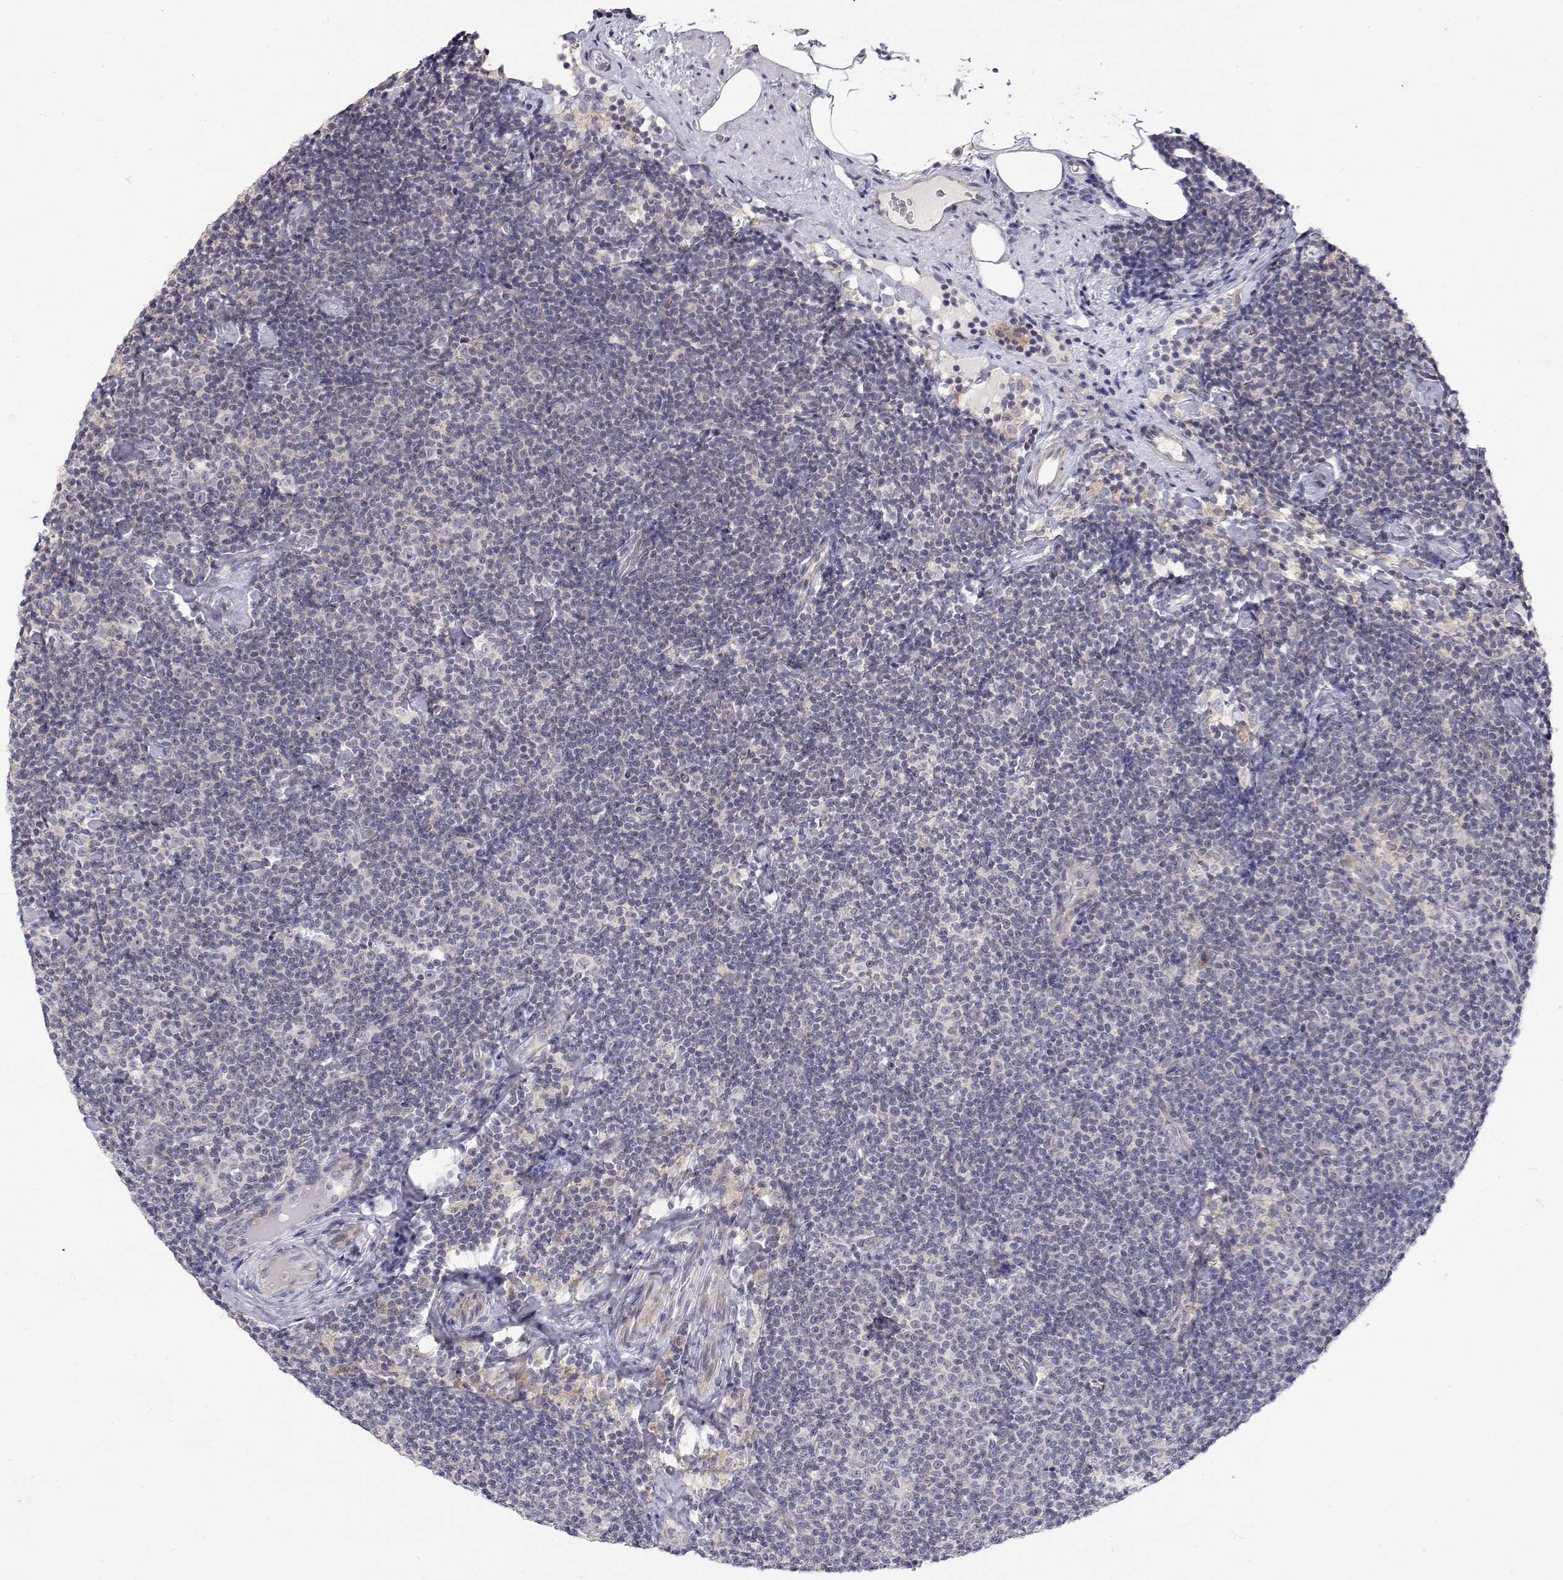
{"staining": {"intensity": "negative", "quantity": "none", "location": "none"}, "tissue": "lymphoma", "cell_type": "Tumor cells", "image_type": "cancer", "snomed": [{"axis": "morphology", "description": "Malignant lymphoma, non-Hodgkin's type, Low grade"}, {"axis": "topography", "description": "Lymph node"}], "caption": "Immunohistochemical staining of human lymphoma demonstrates no significant positivity in tumor cells.", "gene": "MYPN", "patient": {"sex": "male", "age": 81}}